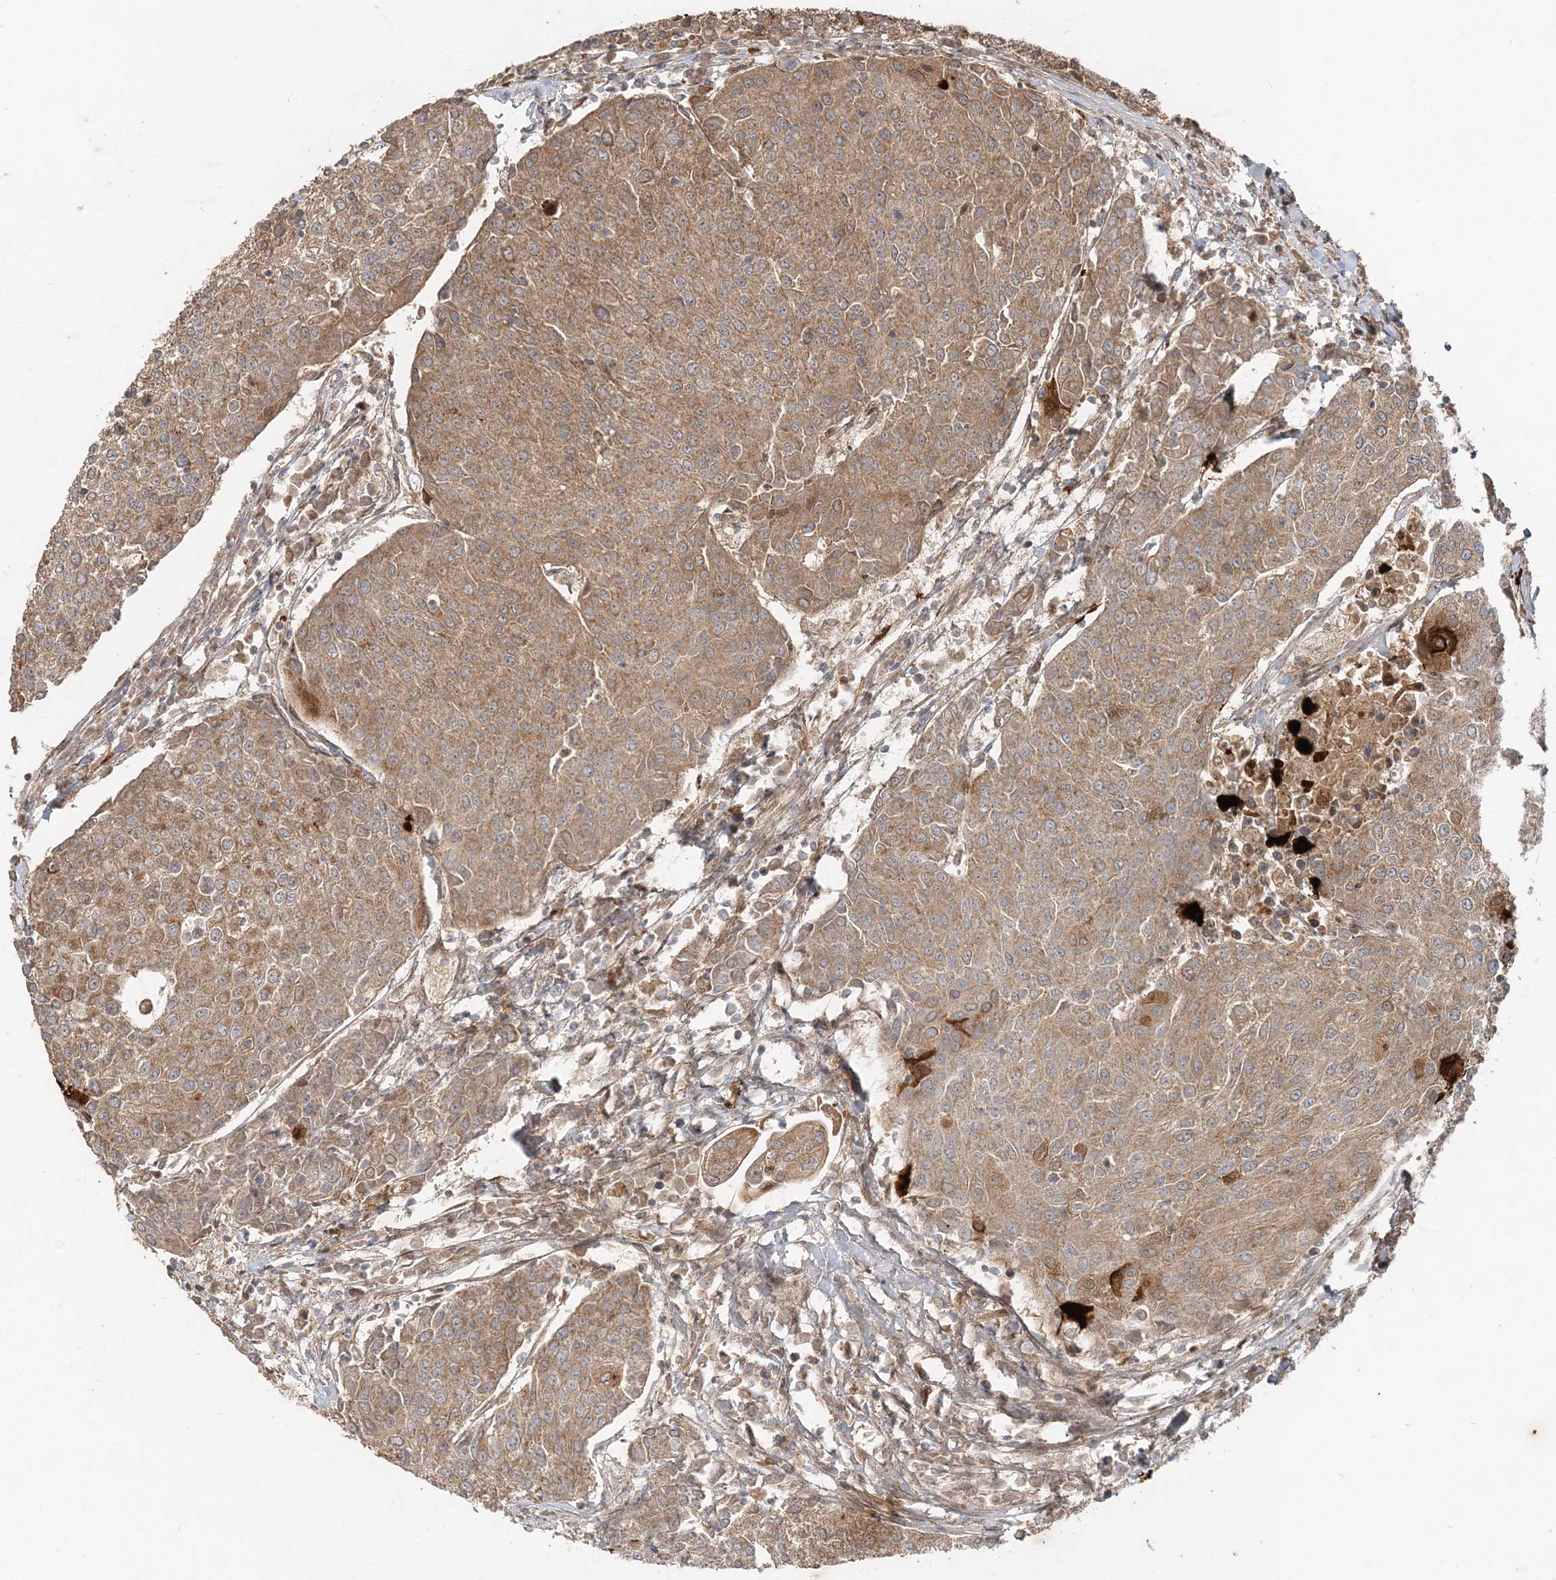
{"staining": {"intensity": "moderate", "quantity": ">75%", "location": "cytoplasmic/membranous"}, "tissue": "urothelial cancer", "cell_type": "Tumor cells", "image_type": "cancer", "snomed": [{"axis": "morphology", "description": "Urothelial carcinoma, High grade"}, {"axis": "topography", "description": "Urinary bladder"}], "caption": "Urothelial cancer stained with a protein marker shows moderate staining in tumor cells.", "gene": "RAB14", "patient": {"sex": "female", "age": 85}}